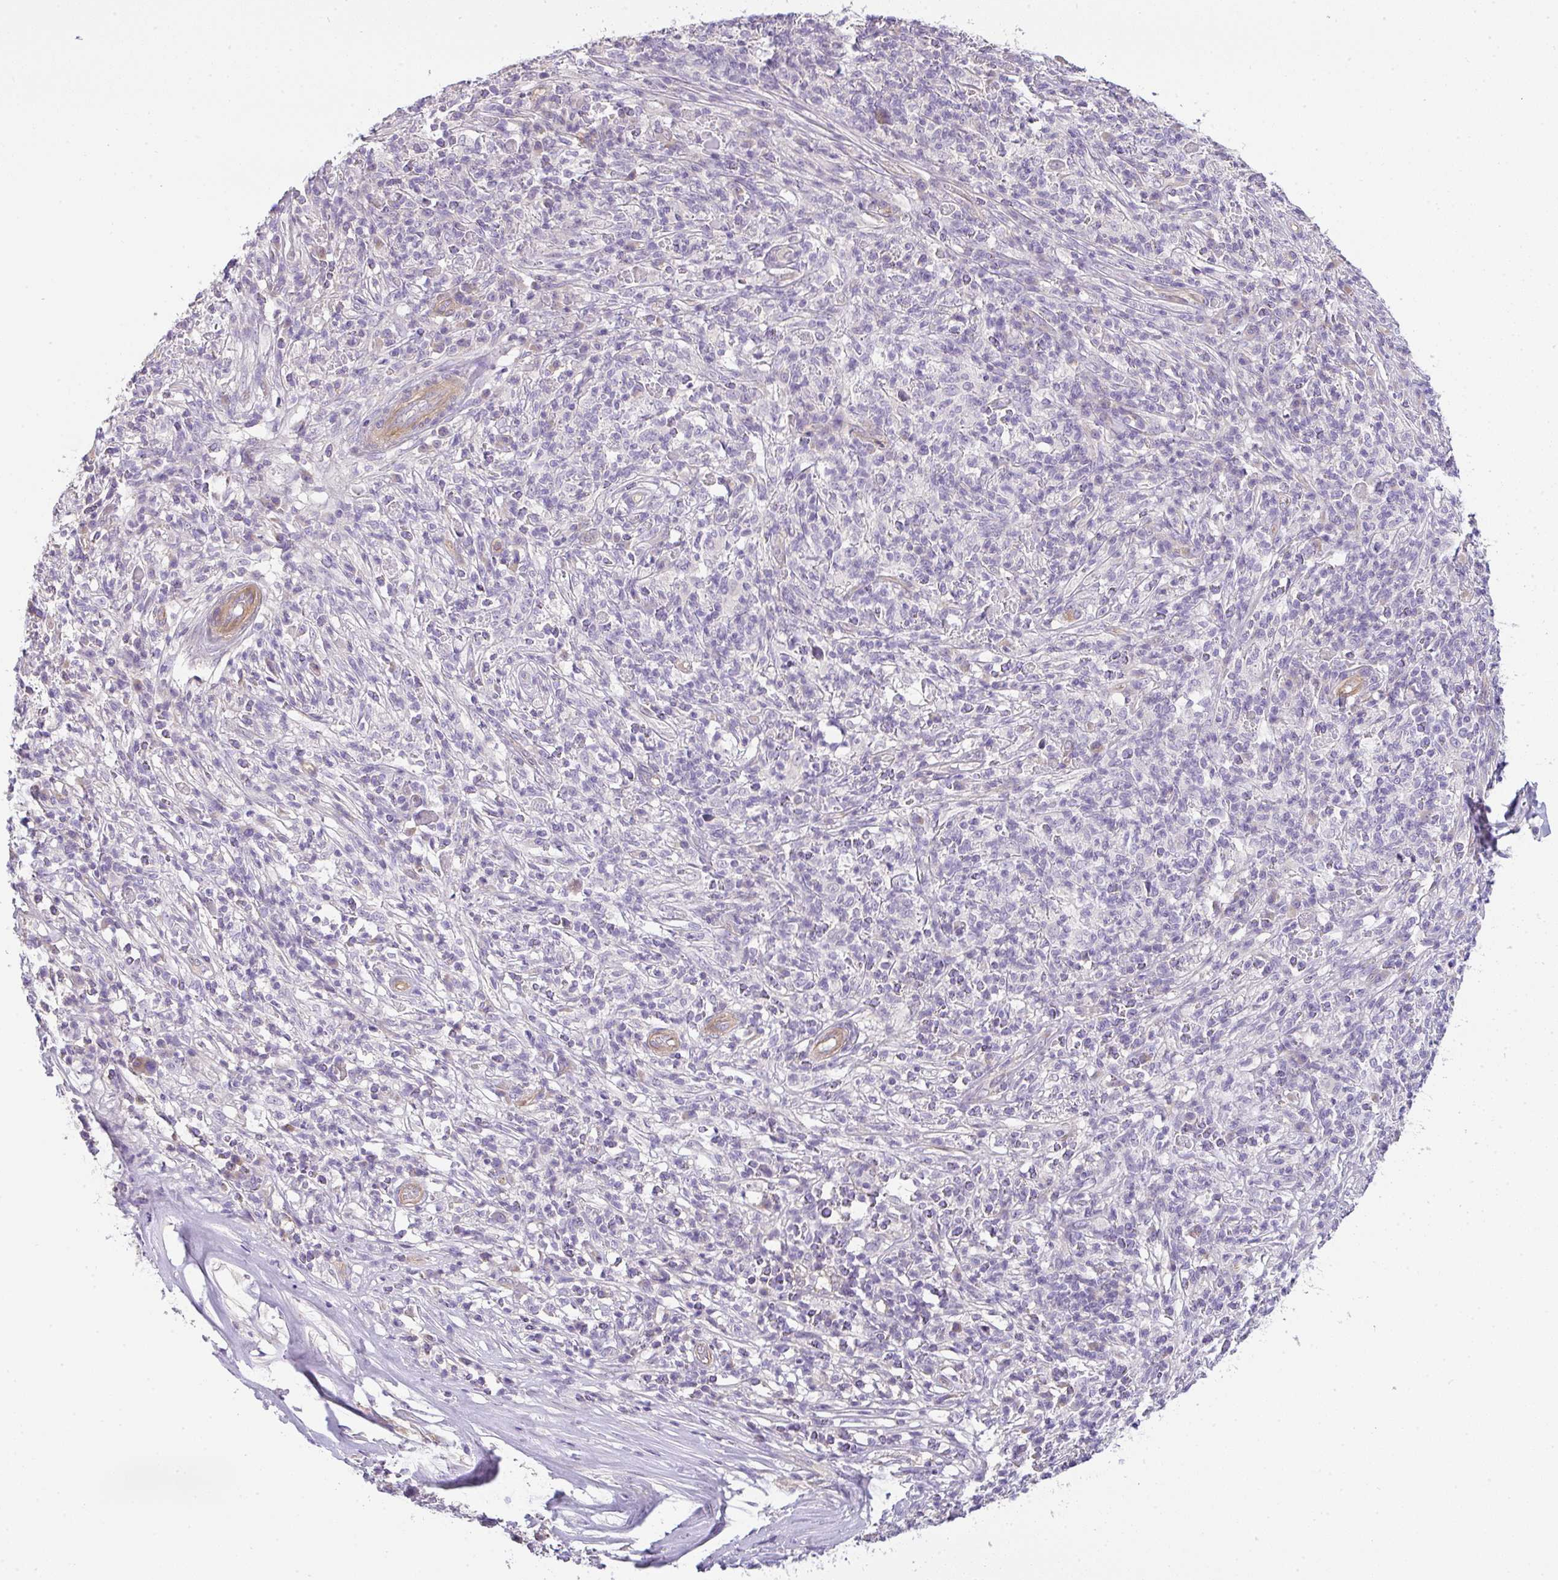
{"staining": {"intensity": "negative", "quantity": "none", "location": "none"}, "tissue": "melanoma", "cell_type": "Tumor cells", "image_type": "cancer", "snomed": [{"axis": "morphology", "description": "Malignant melanoma, NOS"}, {"axis": "topography", "description": "Skin"}], "caption": "An immunohistochemistry (IHC) micrograph of melanoma is shown. There is no staining in tumor cells of melanoma.", "gene": "FILIP1", "patient": {"sex": "male", "age": 66}}